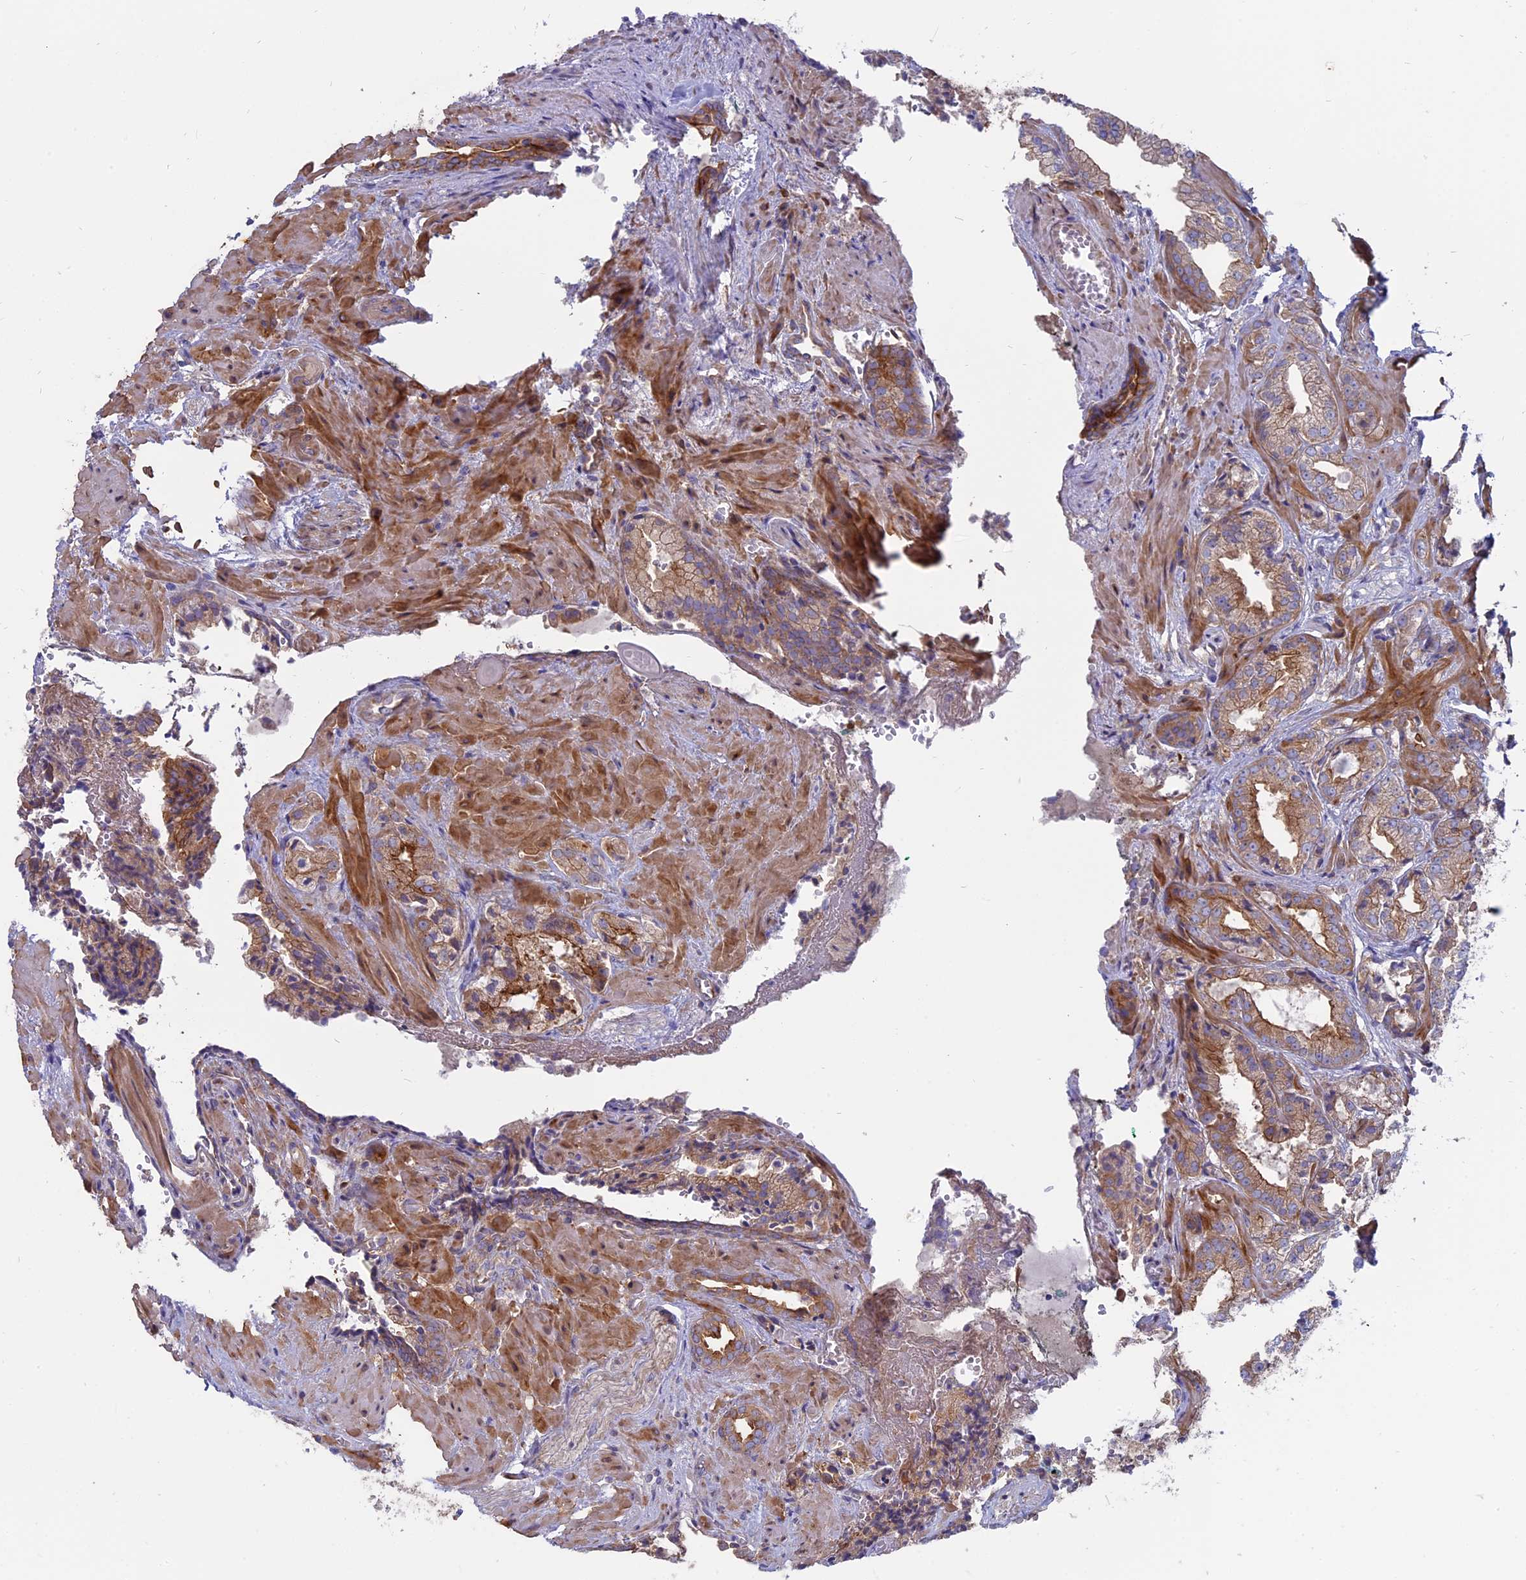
{"staining": {"intensity": "moderate", "quantity": ">75%", "location": "cytoplasmic/membranous"}, "tissue": "prostate cancer", "cell_type": "Tumor cells", "image_type": "cancer", "snomed": [{"axis": "morphology", "description": "Adenocarcinoma, High grade"}, {"axis": "topography", "description": "Prostate"}], "caption": "The micrograph displays a brown stain indicating the presence of a protein in the cytoplasmic/membranous of tumor cells in prostate high-grade adenocarcinoma.", "gene": "MYO5B", "patient": {"sex": "male", "age": 71}}